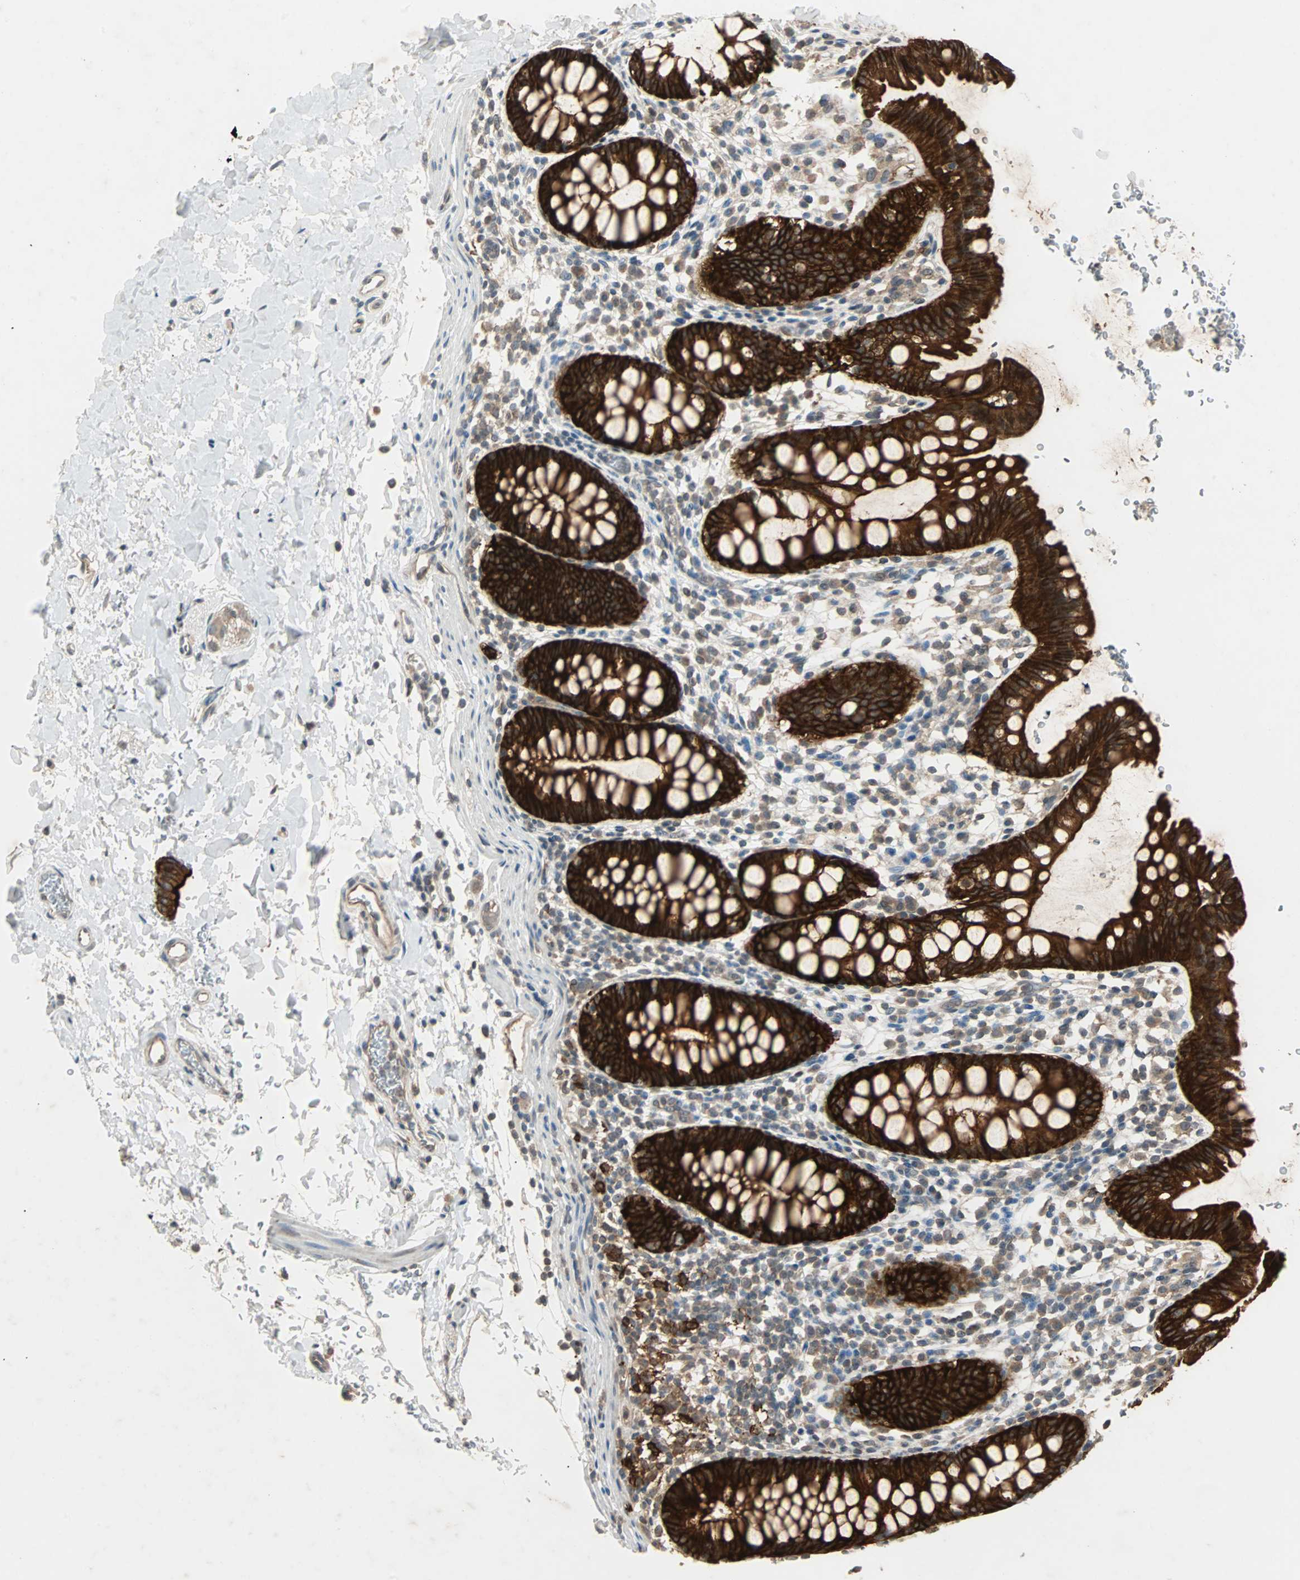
{"staining": {"intensity": "strong", "quantity": ">75%", "location": "cytoplasmic/membranous"}, "tissue": "rectum", "cell_type": "Glandular cells", "image_type": "normal", "snomed": [{"axis": "morphology", "description": "Normal tissue, NOS"}, {"axis": "topography", "description": "Rectum"}], "caption": "The histopathology image demonstrates staining of benign rectum, revealing strong cytoplasmic/membranous protein expression (brown color) within glandular cells.", "gene": "CMC2", "patient": {"sex": "female", "age": 24}}